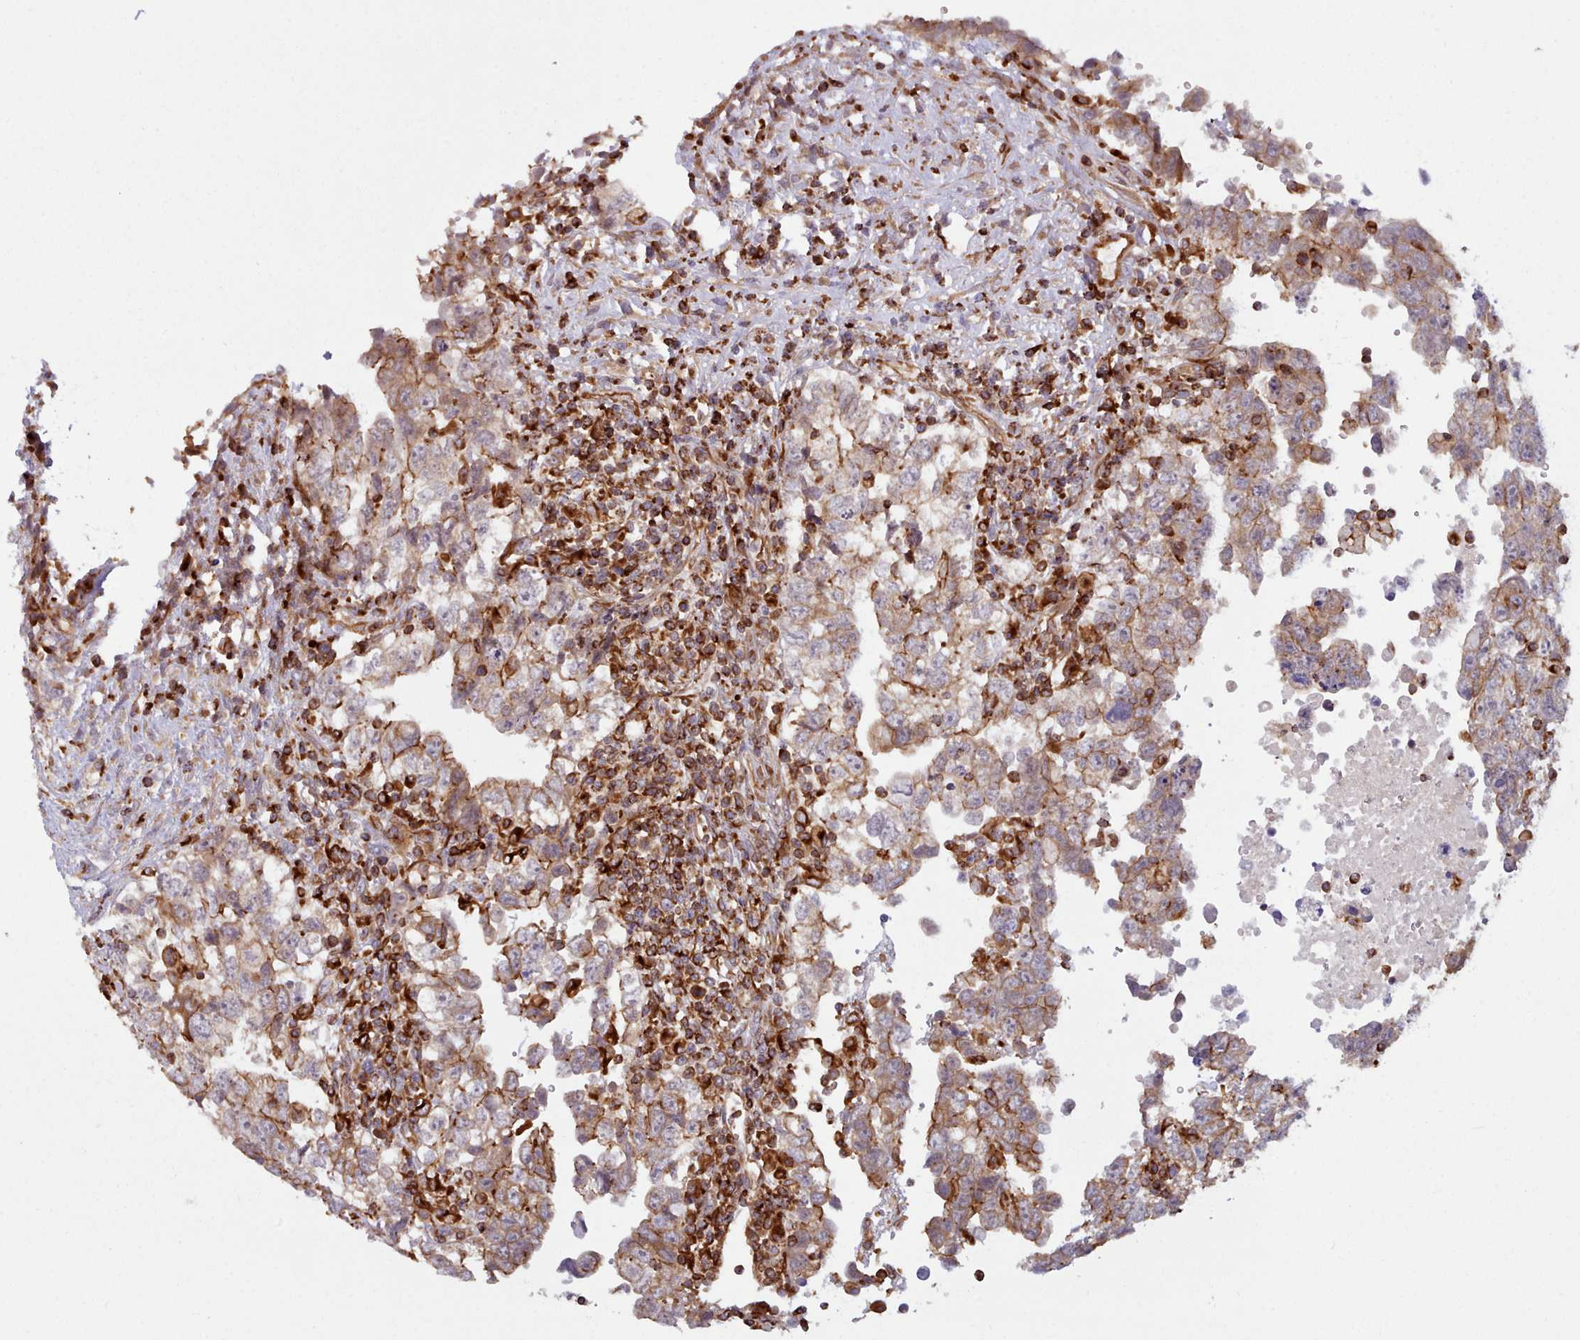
{"staining": {"intensity": "moderate", "quantity": ">75%", "location": "cytoplasmic/membranous"}, "tissue": "testis cancer", "cell_type": "Tumor cells", "image_type": "cancer", "snomed": [{"axis": "morphology", "description": "Carcinoma, Embryonal, NOS"}, {"axis": "topography", "description": "Testis"}], "caption": "This micrograph displays testis cancer stained with immunohistochemistry (IHC) to label a protein in brown. The cytoplasmic/membranous of tumor cells show moderate positivity for the protein. Nuclei are counter-stained blue.", "gene": "CRYBG1", "patient": {"sex": "male", "age": 37}}